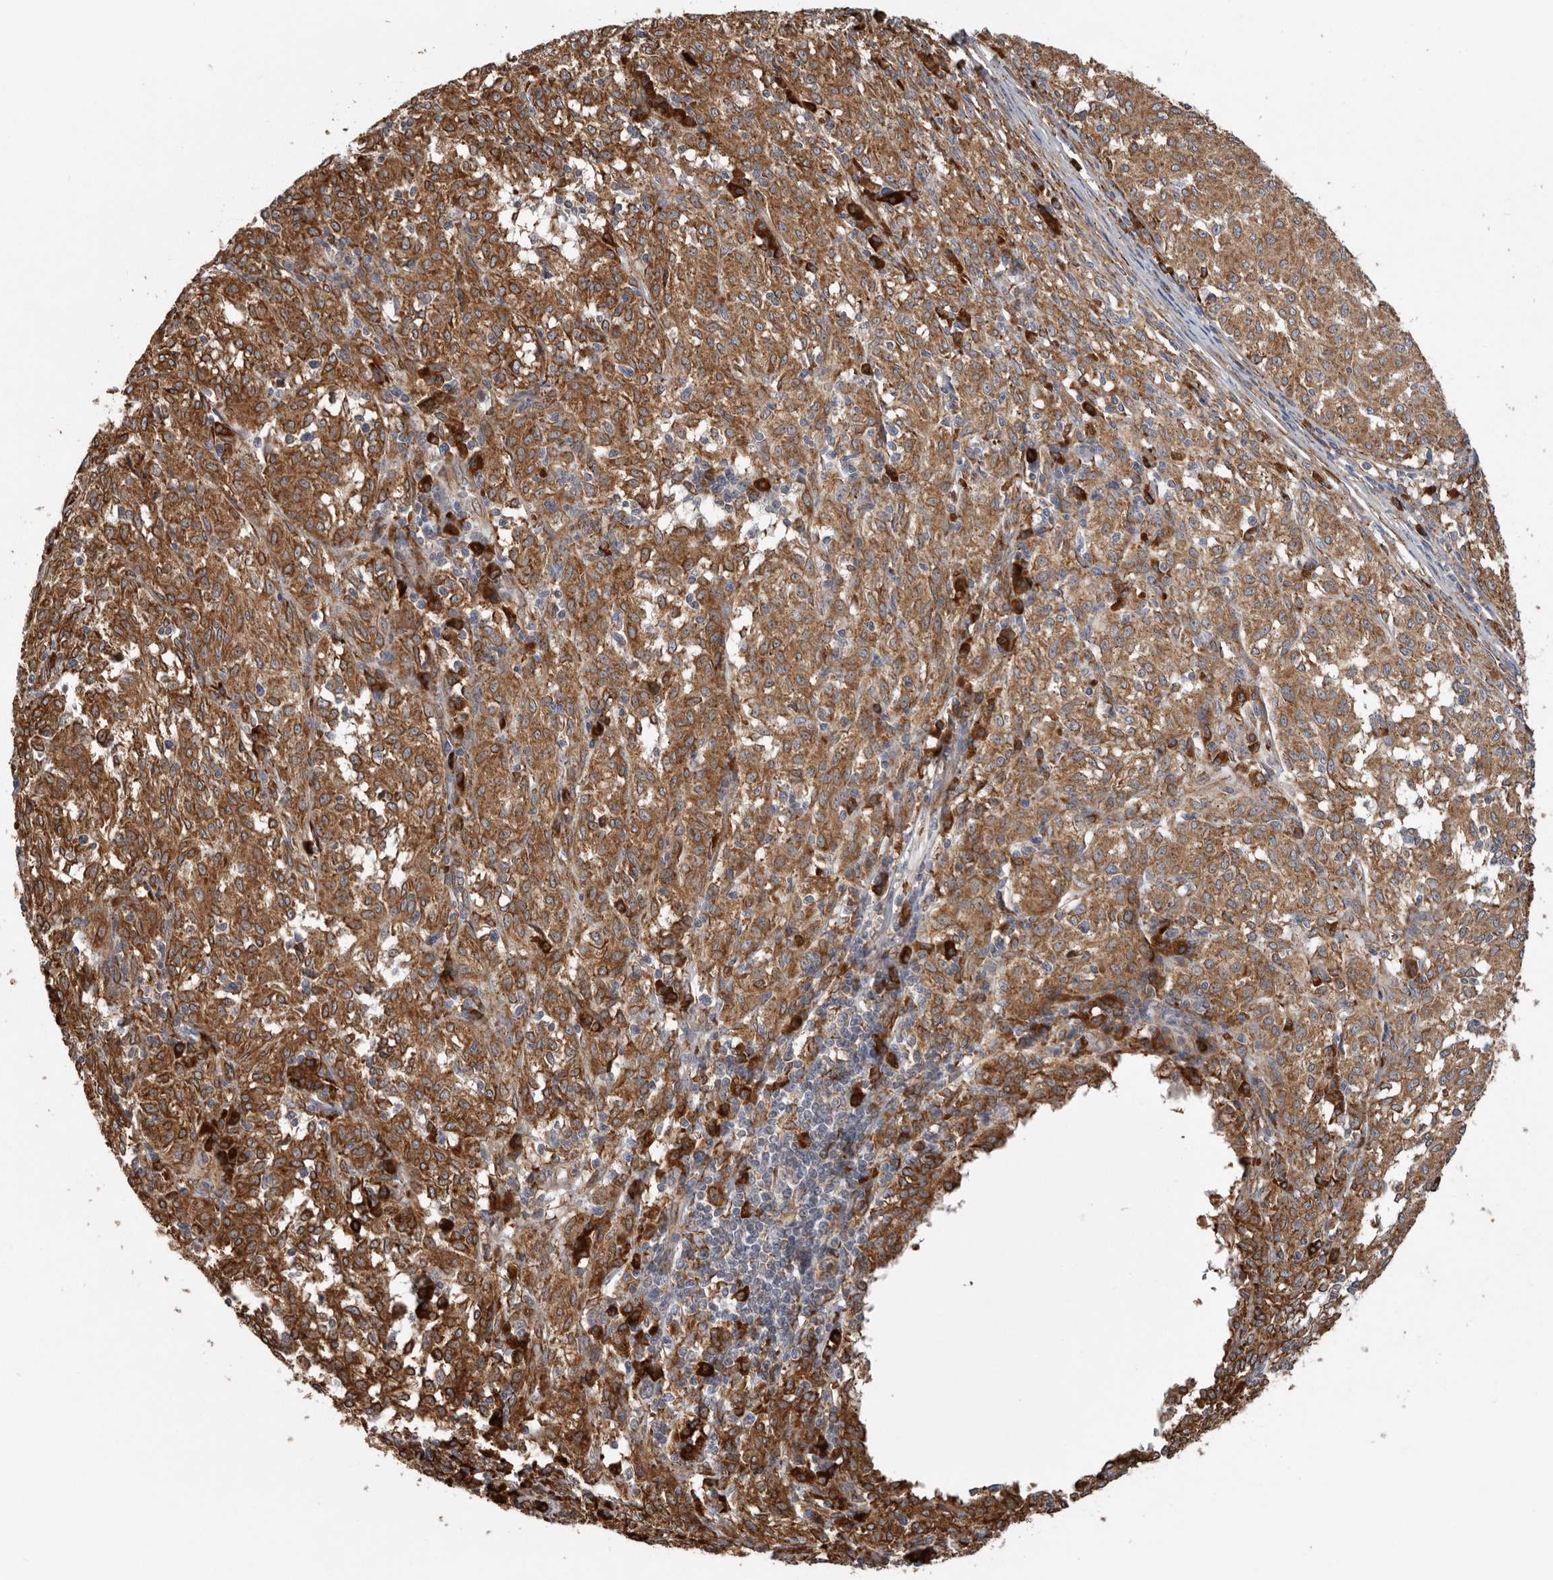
{"staining": {"intensity": "moderate", "quantity": ">75%", "location": "cytoplasmic/membranous"}, "tissue": "melanoma", "cell_type": "Tumor cells", "image_type": "cancer", "snomed": [{"axis": "morphology", "description": "Malignant melanoma, NOS"}, {"axis": "topography", "description": "Skin"}], "caption": "IHC image of human melanoma stained for a protein (brown), which displays medium levels of moderate cytoplasmic/membranous positivity in about >75% of tumor cells.", "gene": "CEP350", "patient": {"sex": "female", "age": 72}}